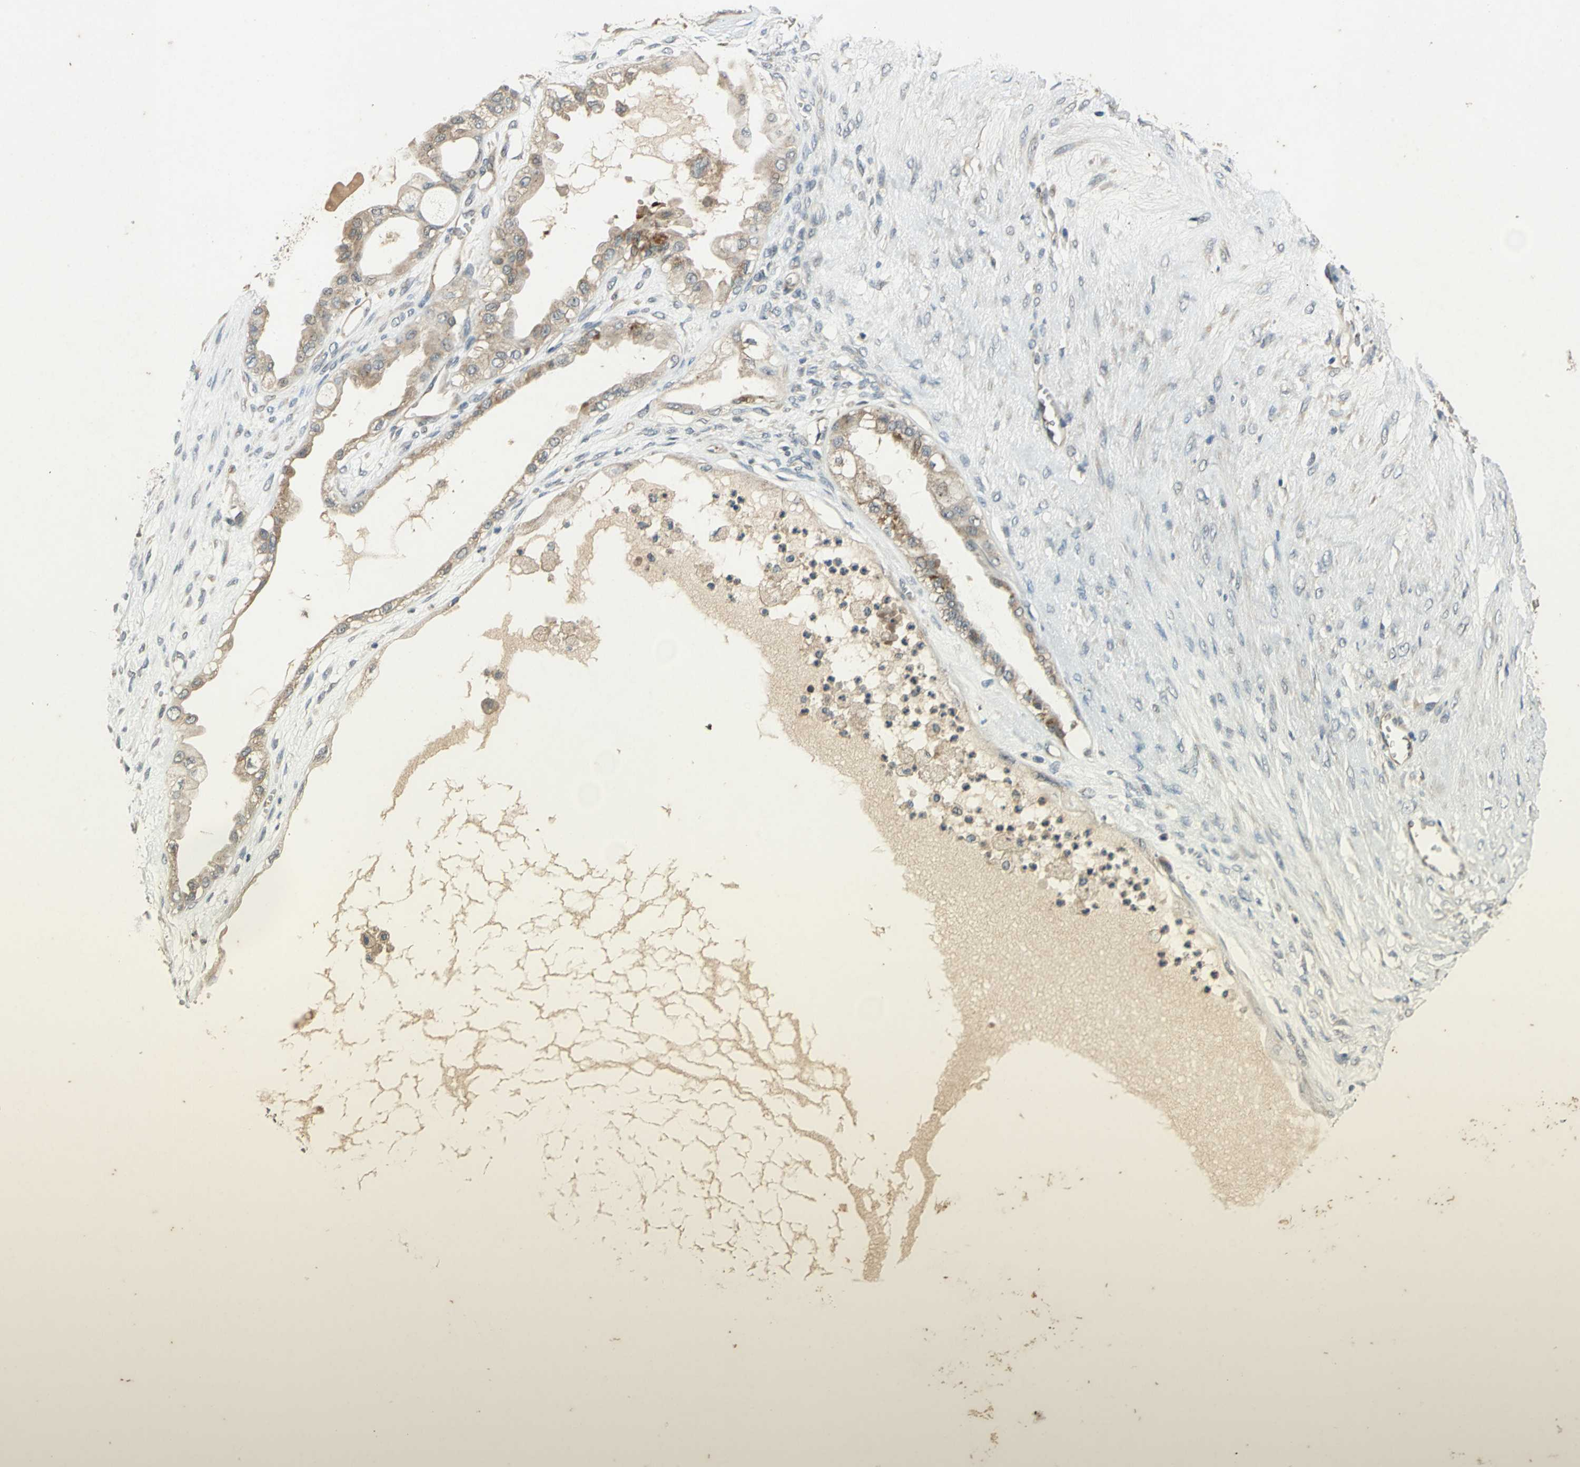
{"staining": {"intensity": "weak", "quantity": "25%-75%", "location": "cytoplasmic/membranous"}, "tissue": "ovarian cancer", "cell_type": "Tumor cells", "image_type": "cancer", "snomed": [{"axis": "morphology", "description": "Carcinoma, NOS"}, {"axis": "morphology", "description": "Carcinoma, endometroid"}, {"axis": "topography", "description": "Ovary"}], "caption": "IHC photomicrograph of neoplastic tissue: ovarian carcinoma stained using immunohistochemistry (IHC) reveals low levels of weak protein expression localized specifically in the cytoplasmic/membranous of tumor cells, appearing as a cytoplasmic/membranous brown color.", "gene": "EMCN", "patient": {"sex": "female", "age": 50}}